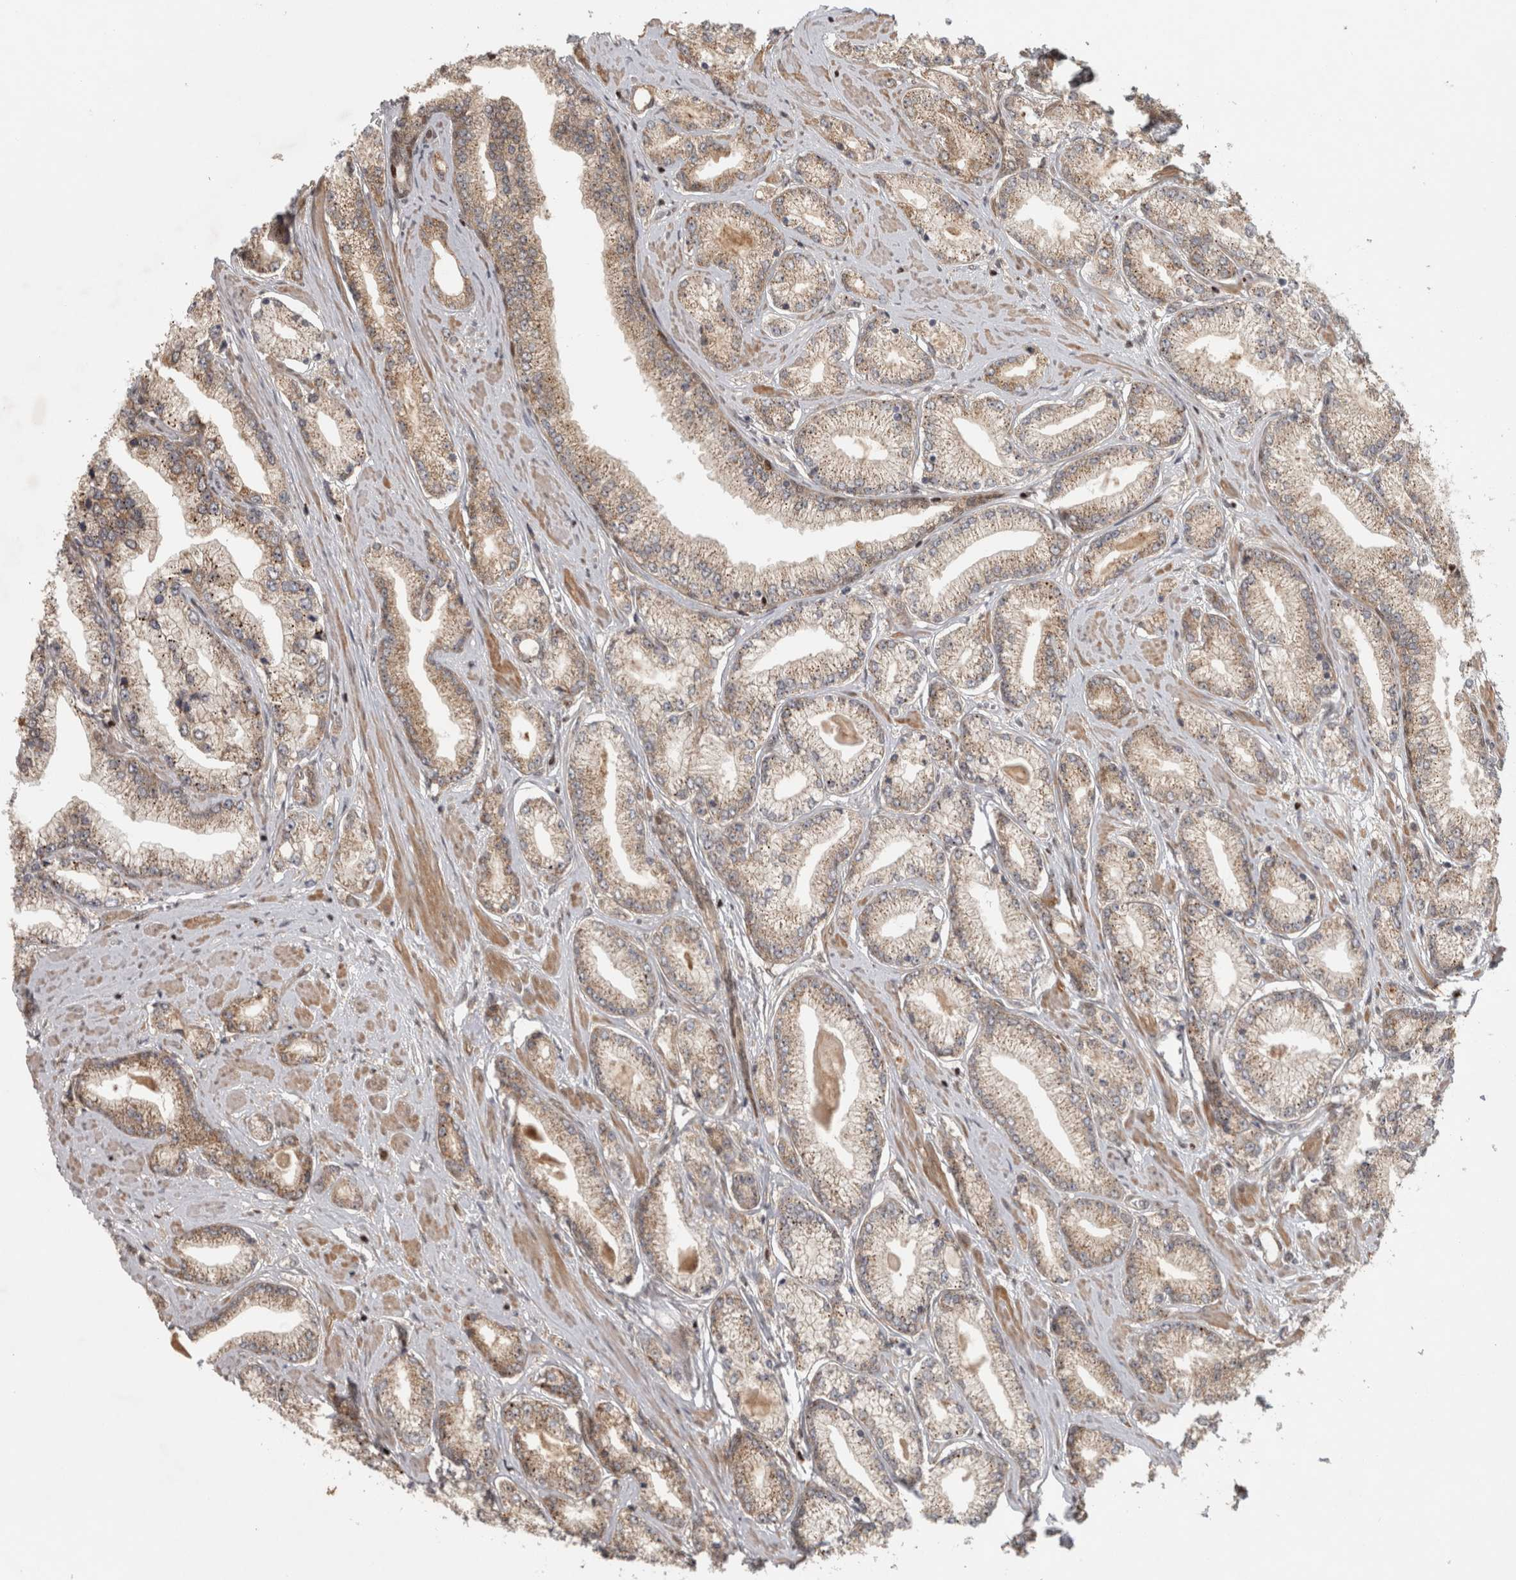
{"staining": {"intensity": "weak", "quantity": ">75%", "location": "cytoplasmic/membranous"}, "tissue": "prostate cancer", "cell_type": "Tumor cells", "image_type": "cancer", "snomed": [{"axis": "morphology", "description": "Adenocarcinoma, Low grade"}, {"axis": "topography", "description": "Prostate"}], "caption": "A photomicrograph showing weak cytoplasmic/membranous staining in approximately >75% of tumor cells in prostate cancer (low-grade adenocarcinoma), as visualized by brown immunohistochemical staining.", "gene": "KDM8", "patient": {"sex": "male", "age": 62}}